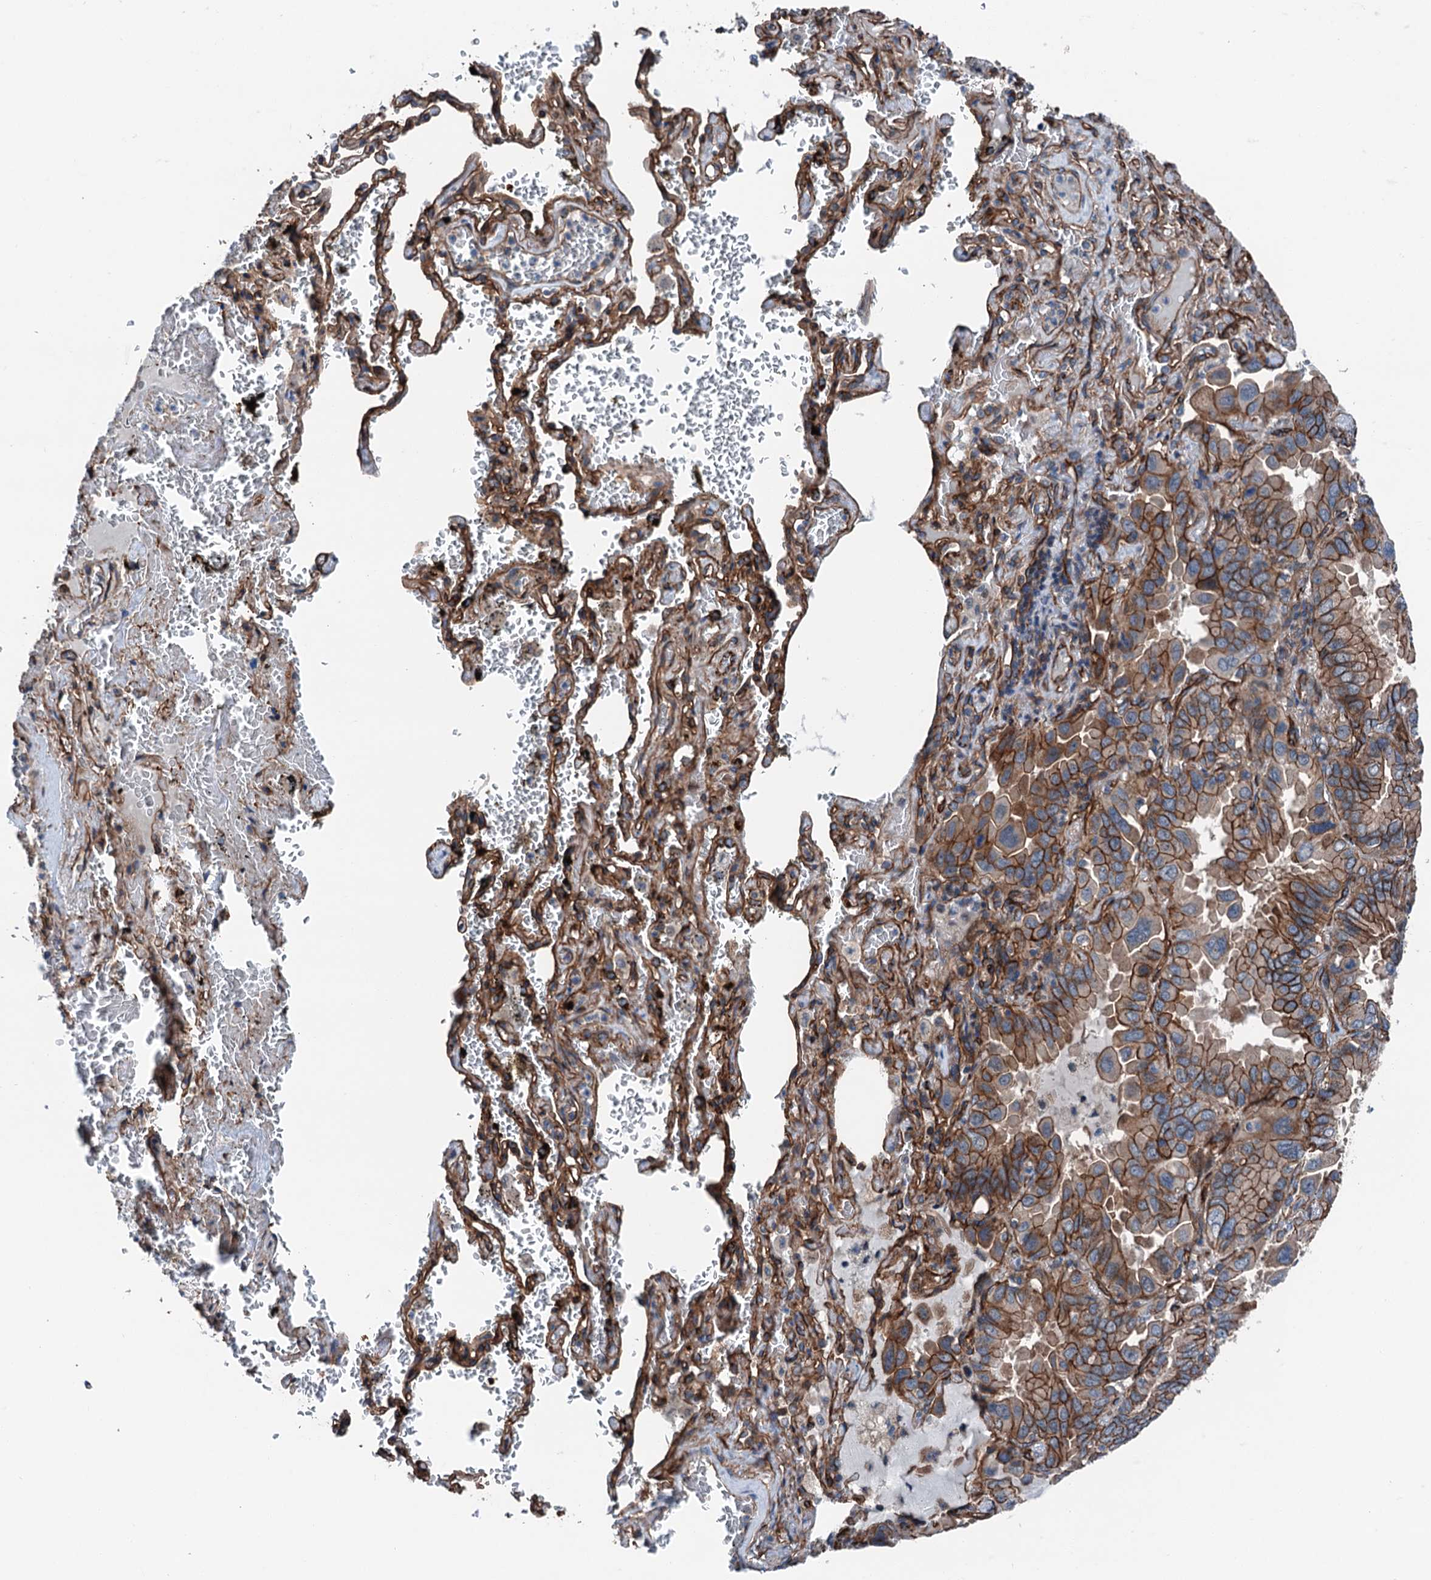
{"staining": {"intensity": "moderate", "quantity": ">75%", "location": "cytoplasmic/membranous"}, "tissue": "lung cancer", "cell_type": "Tumor cells", "image_type": "cancer", "snomed": [{"axis": "morphology", "description": "Adenocarcinoma, NOS"}, {"axis": "topography", "description": "Lung"}], "caption": "An IHC micrograph of neoplastic tissue is shown. Protein staining in brown labels moderate cytoplasmic/membranous positivity in adenocarcinoma (lung) within tumor cells.", "gene": "NMRAL1", "patient": {"sex": "male", "age": 64}}